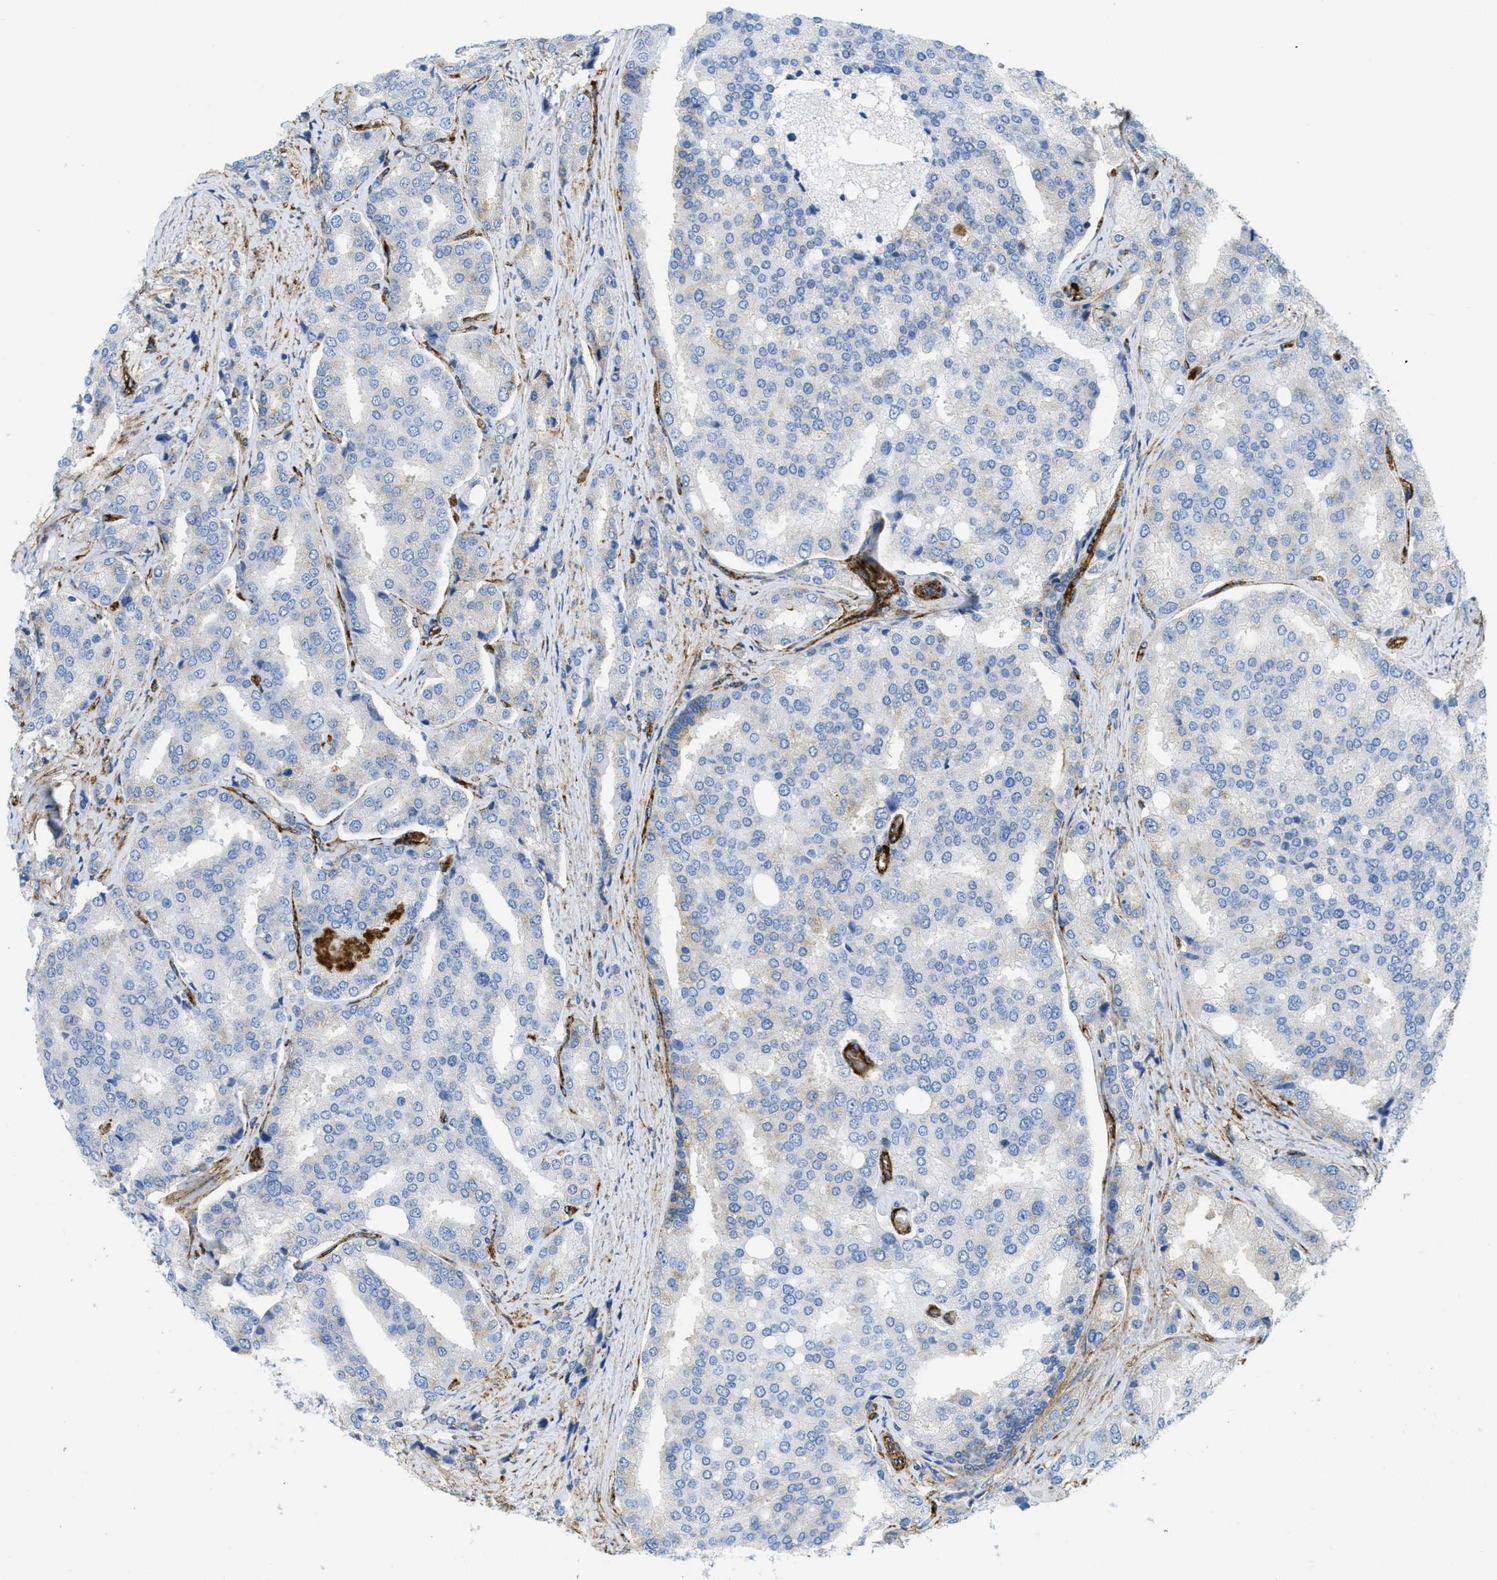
{"staining": {"intensity": "negative", "quantity": "none", "location": "none"}, "tissue": "prostate cancer", "cell_type": "Tumor cells", "image_type": "cancer", "snomed": [{"axis": "morphology", "description": "Adenocarcinoma, High grade"}, {"axis": "topography", "description": "Prostate"}], "caption": "IHC photomicrograph of neoplastic tissue: human prostate cancer (high-grade adenocarcinoma) stained with DAB displays no significant protein positivity in tumor cells.", "gene": "HIP1", "patient": {"sex": "male", "age": 50}}